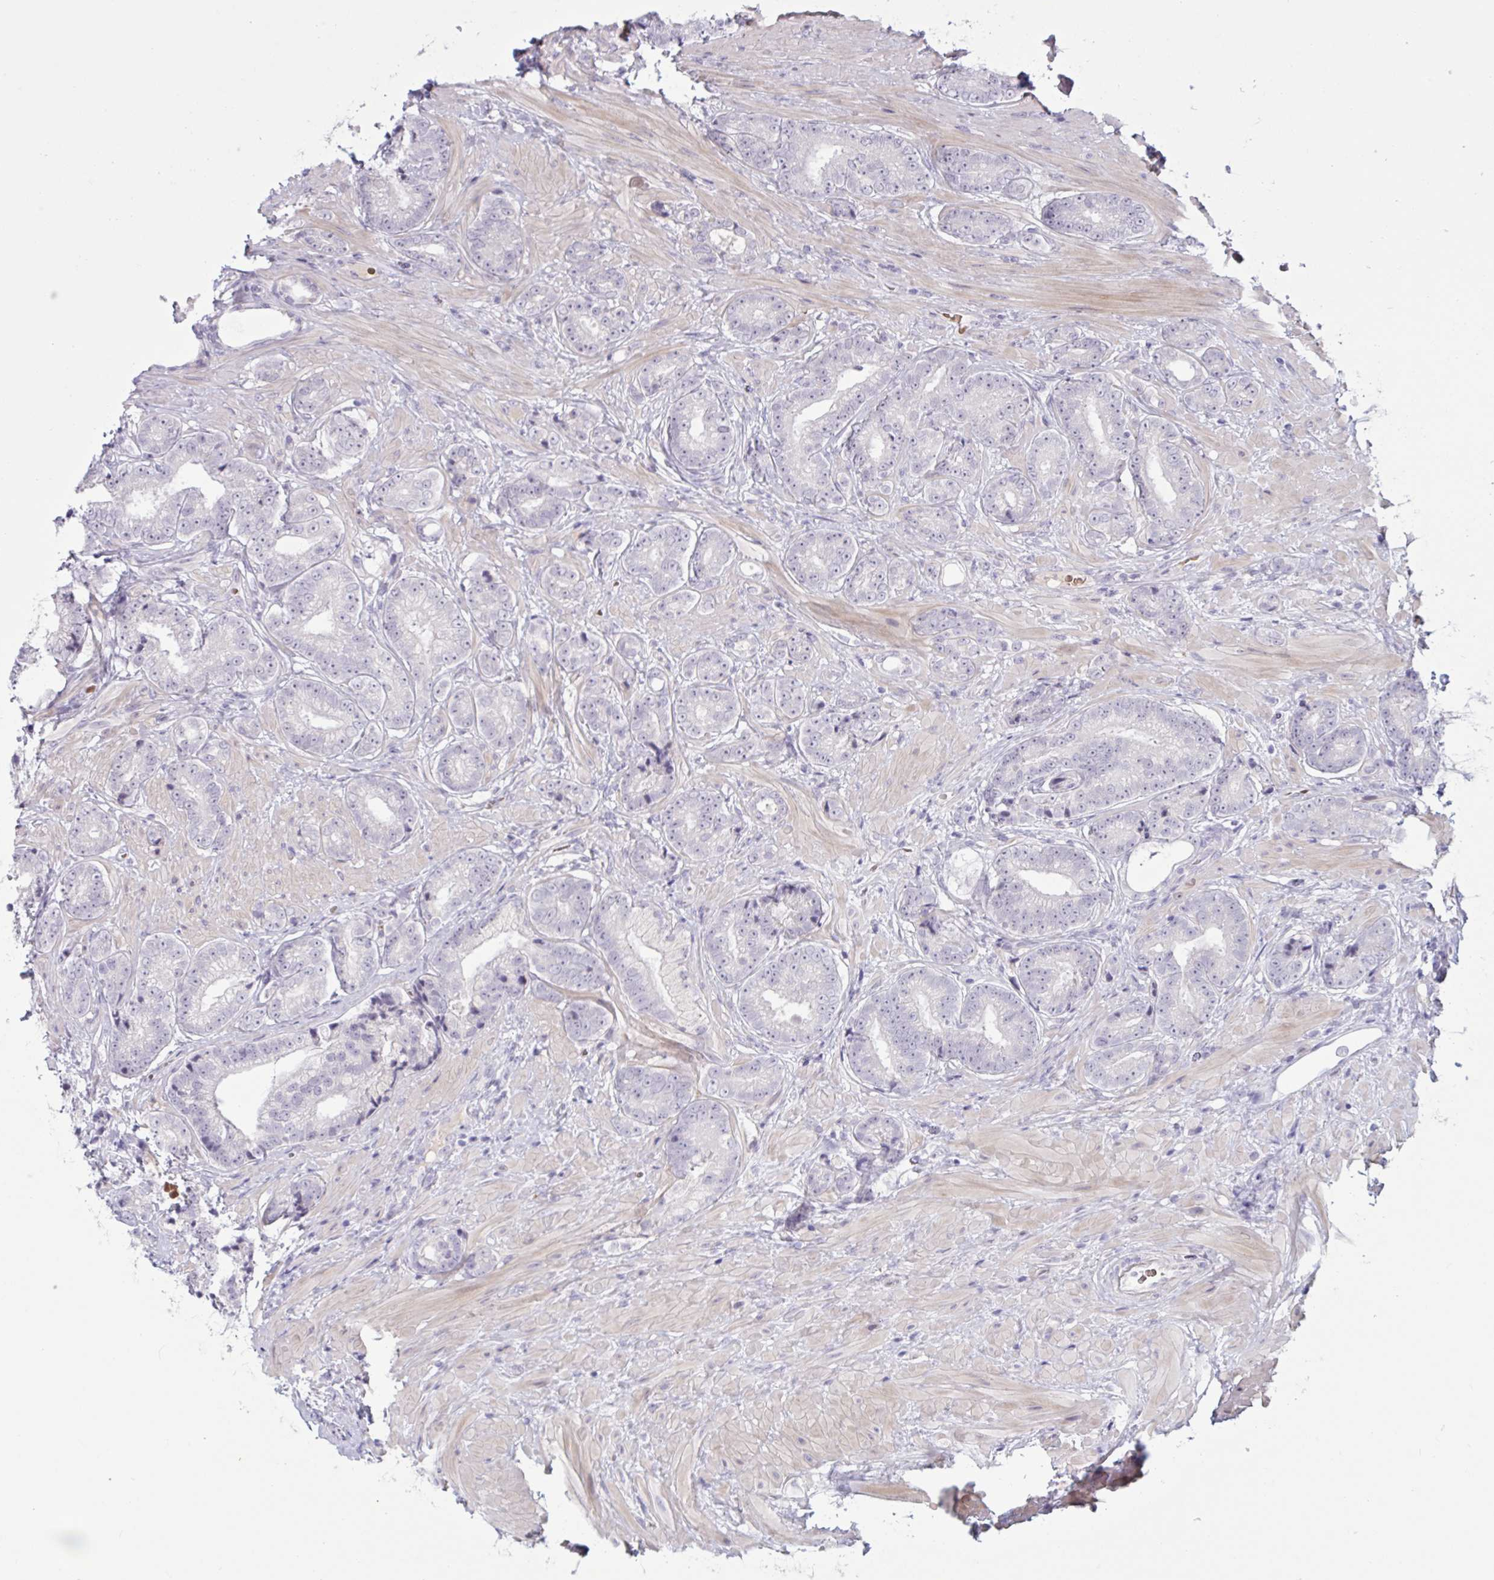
{"staining": {"intensity": "negative", "quantity": "none", "location": "none"}, "tissue": "prostate cancer", "cell_type": "Tumor cells", "image_type": "cancer", "snomed": [{"axis": "morphology", "description": "Adenocarcinoma, Low grade"}, {"axis": "topography", "description": "Prostate"}], "caption": "IHC of human prostate low-grade adenocarcinoma exhibits no positivity in tumor cells. The staining is performed using DAB (3,3'-diaminobenzidine) brown chromogen with nuclei counter-stained in using hematoxylin.", "gene": "RFPL4B", "patient": {"sex": "male", "age": 61}}